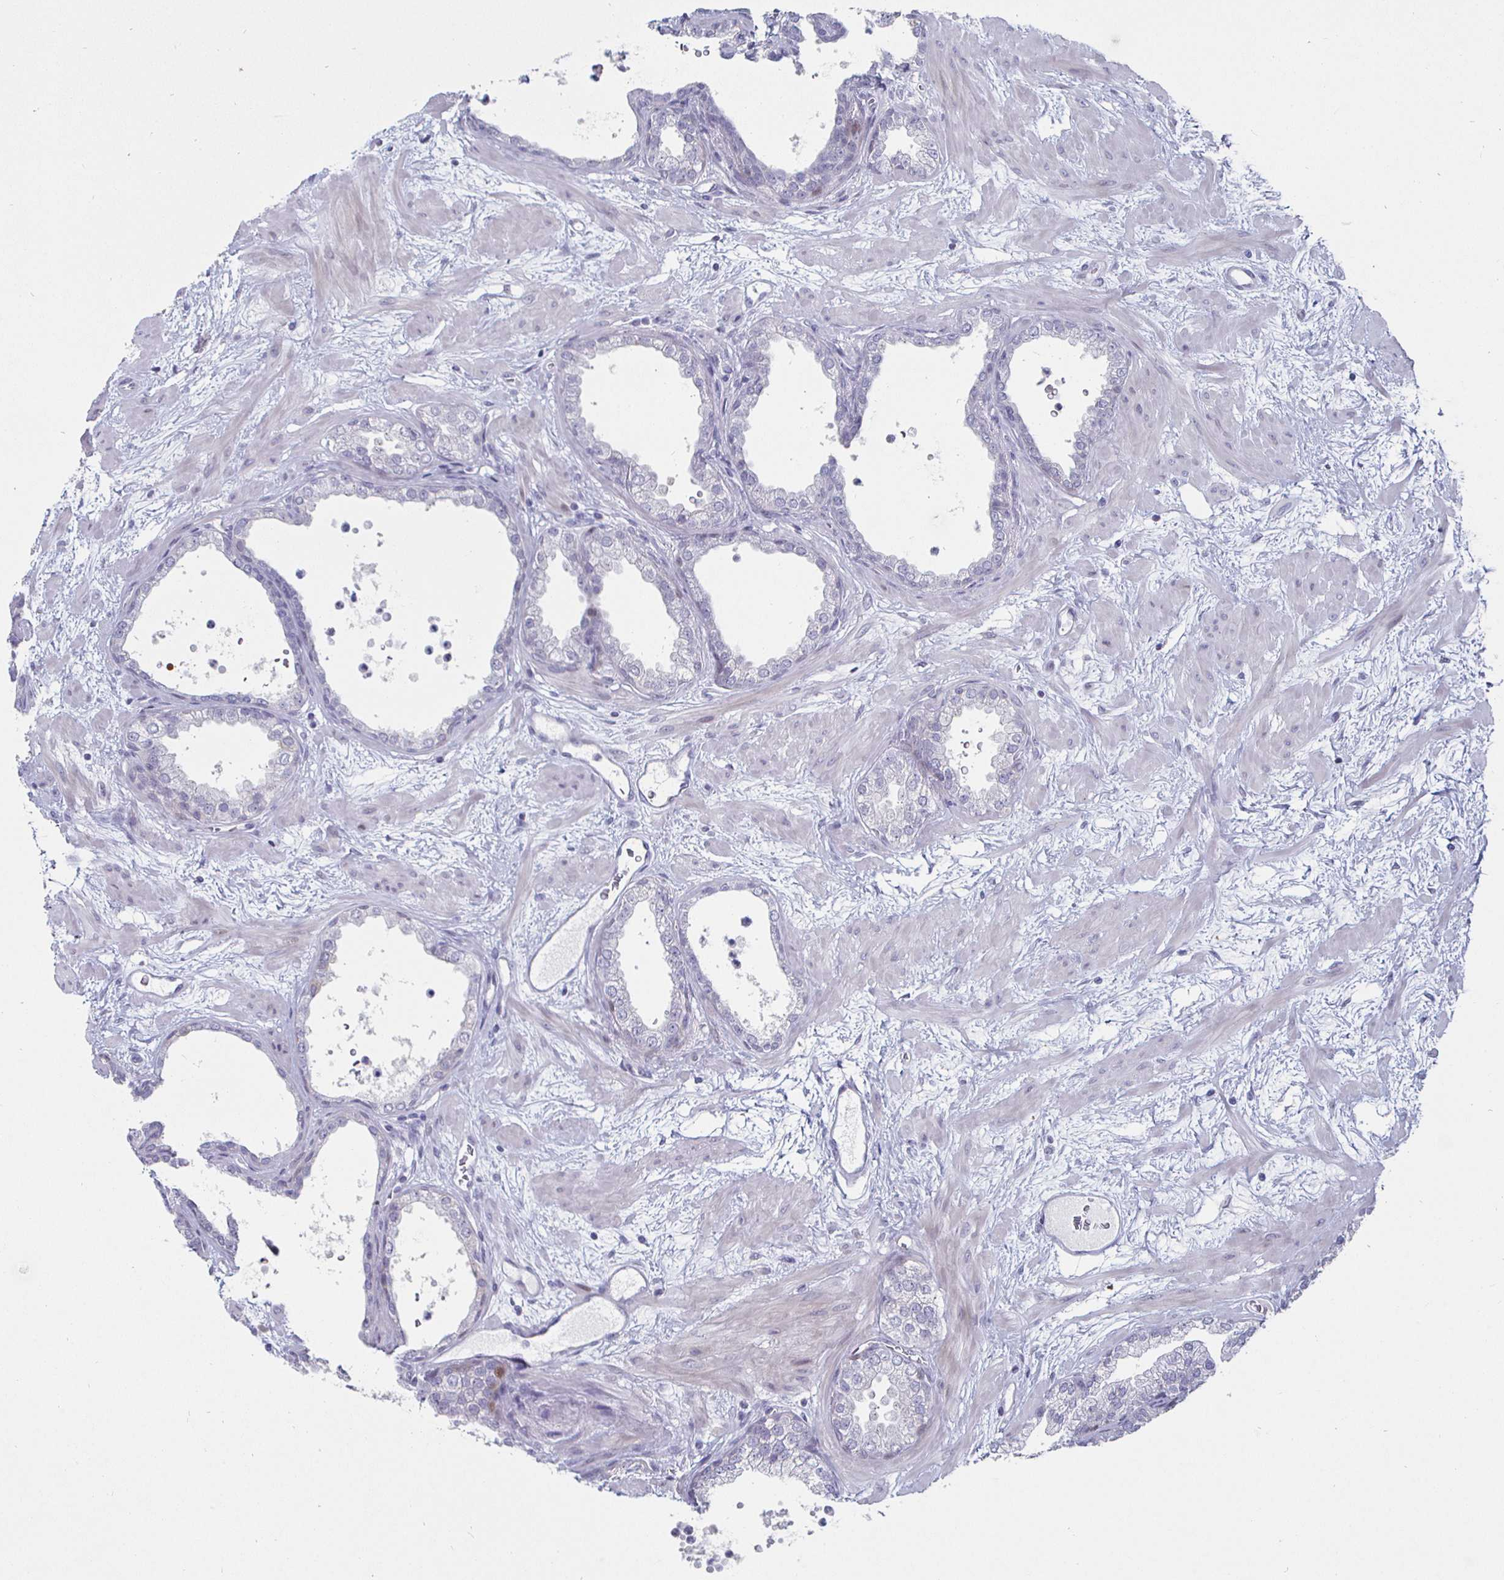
{"staining": {"intensity": "negative", "quantity": "none", "location": "none"}, "tissue": "prostate", "cell_type": "Glandular cells", "image_type": "normal", "snomed": [{"axis": "morphology", "description": "Normal tissue, NOS"}, {"axis": "topography", "description": "Prostate"}], "caption": "IHC of benign prostate demonstrates no staining in glandular cells. (Brightfield microscopy of DAB (3,3'-diaminobenzidine) IHC at high magnification).", "gene": "DMRTB1", "patient": {"sex": "male", "age": 37}}